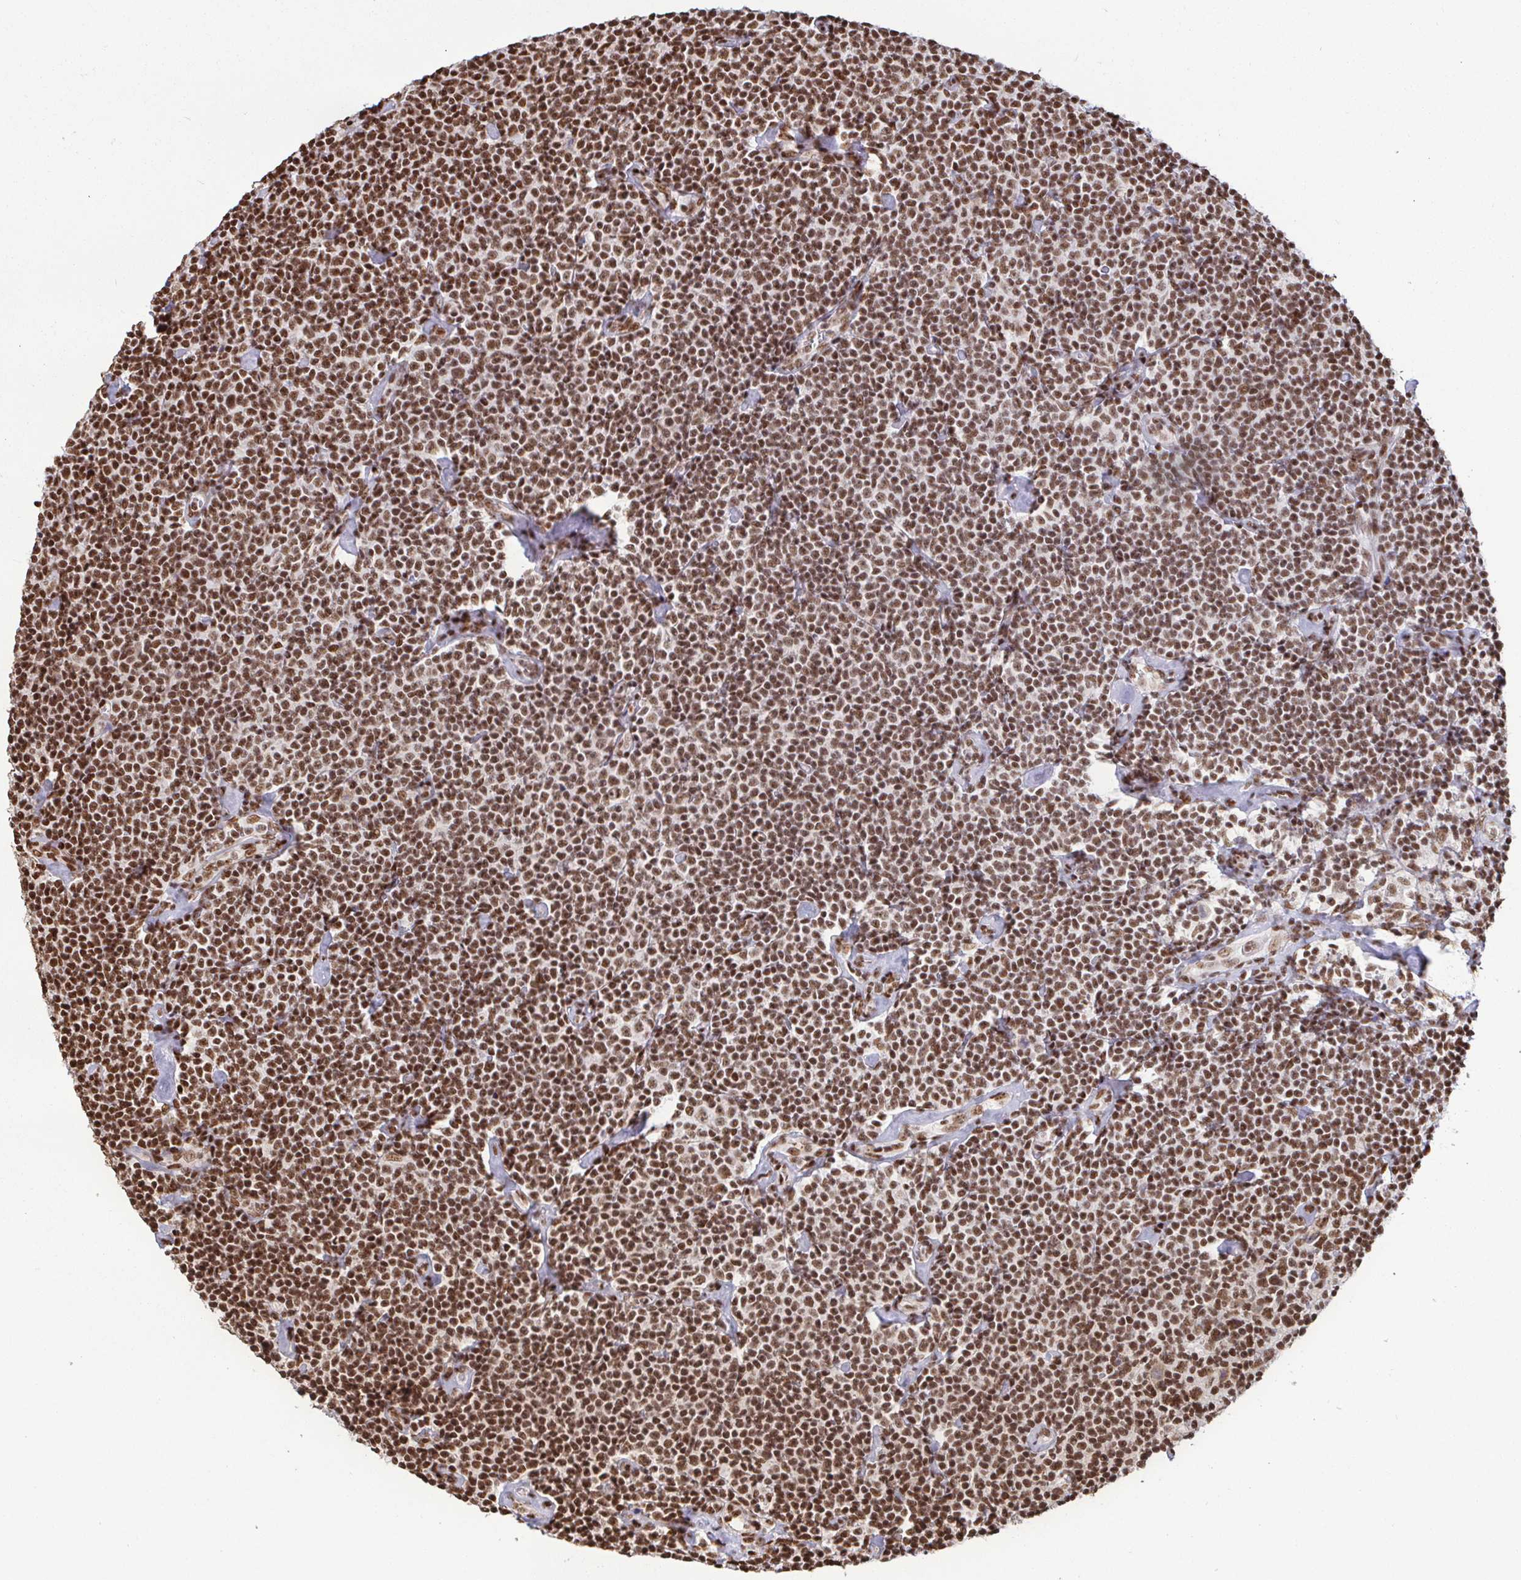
{"staining": {"intensity": "strong", "quantity": ">75%", "location": "nuclear"}, "tissue": "lymphoma", "cell_type": "Tumor cells", "image_type": "cancer", "snomed": [{"axis": "morphology", "description": "Malignant lymphoma, non-Hodgkin's type, Low grade"}, {"axis": "topography", "description": "Lymph node"}], "caption": "Strong nuclear positivity for a protein is appreciated in approximately >75% of tumor cells of malignant lymphoma, non-Hodgkin's type (low-grade) using immunohistochemistry.", "gene": "SP3", "patient": {"sex": "male", "age": 81}}